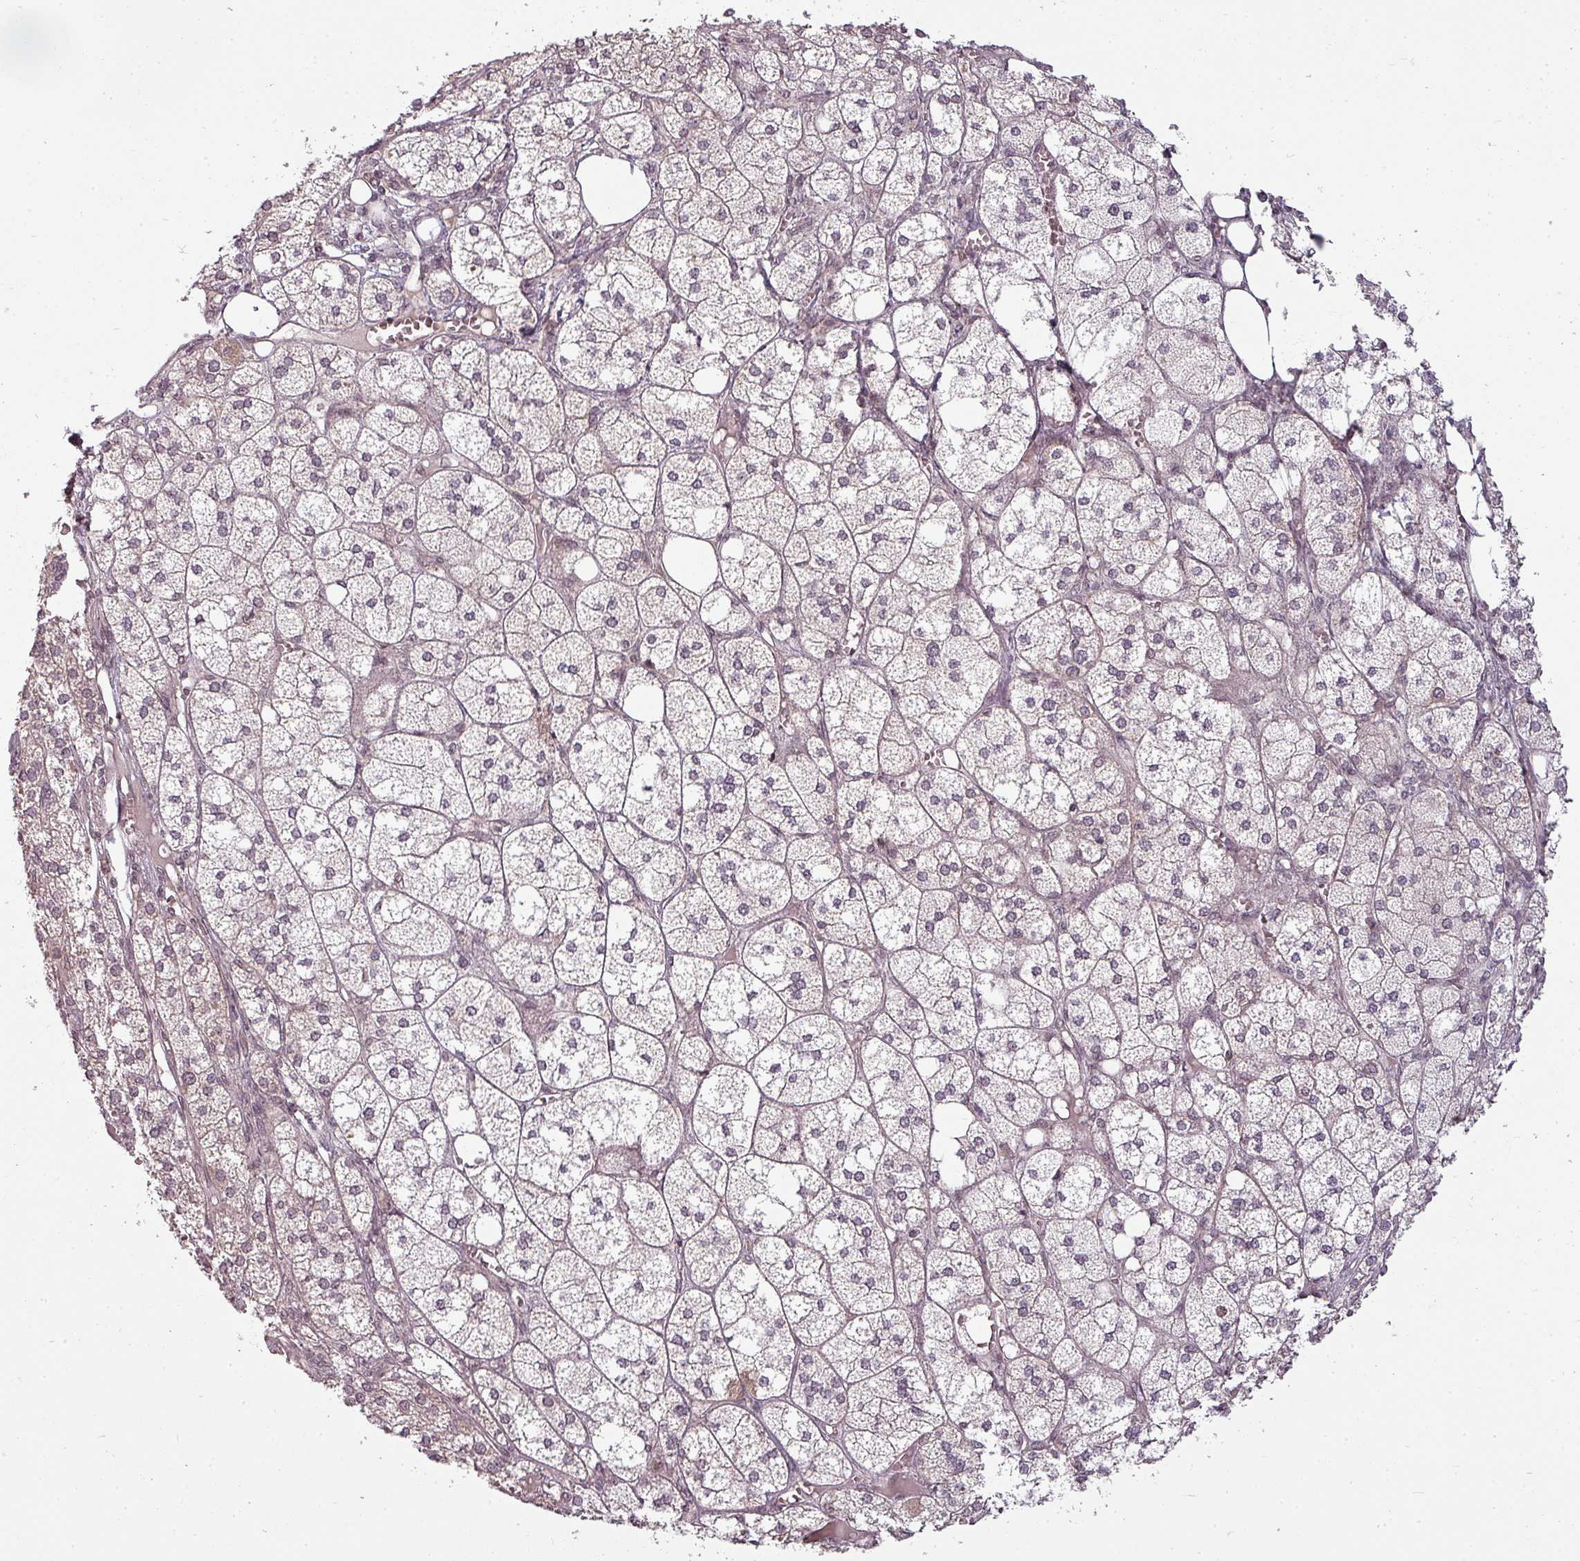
{"staining": {"intensity": "weak", "quantity": "<25%", "location": "cytoplasmic/membranous"}, "tissue": "adrenal gland", "cell_type": "Glandular cells", "image_type": "normal", "snomed": [{"axis": "morphology", "description": "Normal tissue, NOS"}, {"axis": "topography", "description": "Adrenal gland"}], "caption": "Immunohistochemical staining of unremarkable human adrenal gland displays no significant staining in glandular cells. Brightfield microscopy of immunohistochemistry stained with DAB (3,3'-diaminobenzidine) (brown) and hematoxylin (blue), captured at high magnification.", "gene": "CLIC1", "patient": {"sex": "female", "age": 61}}